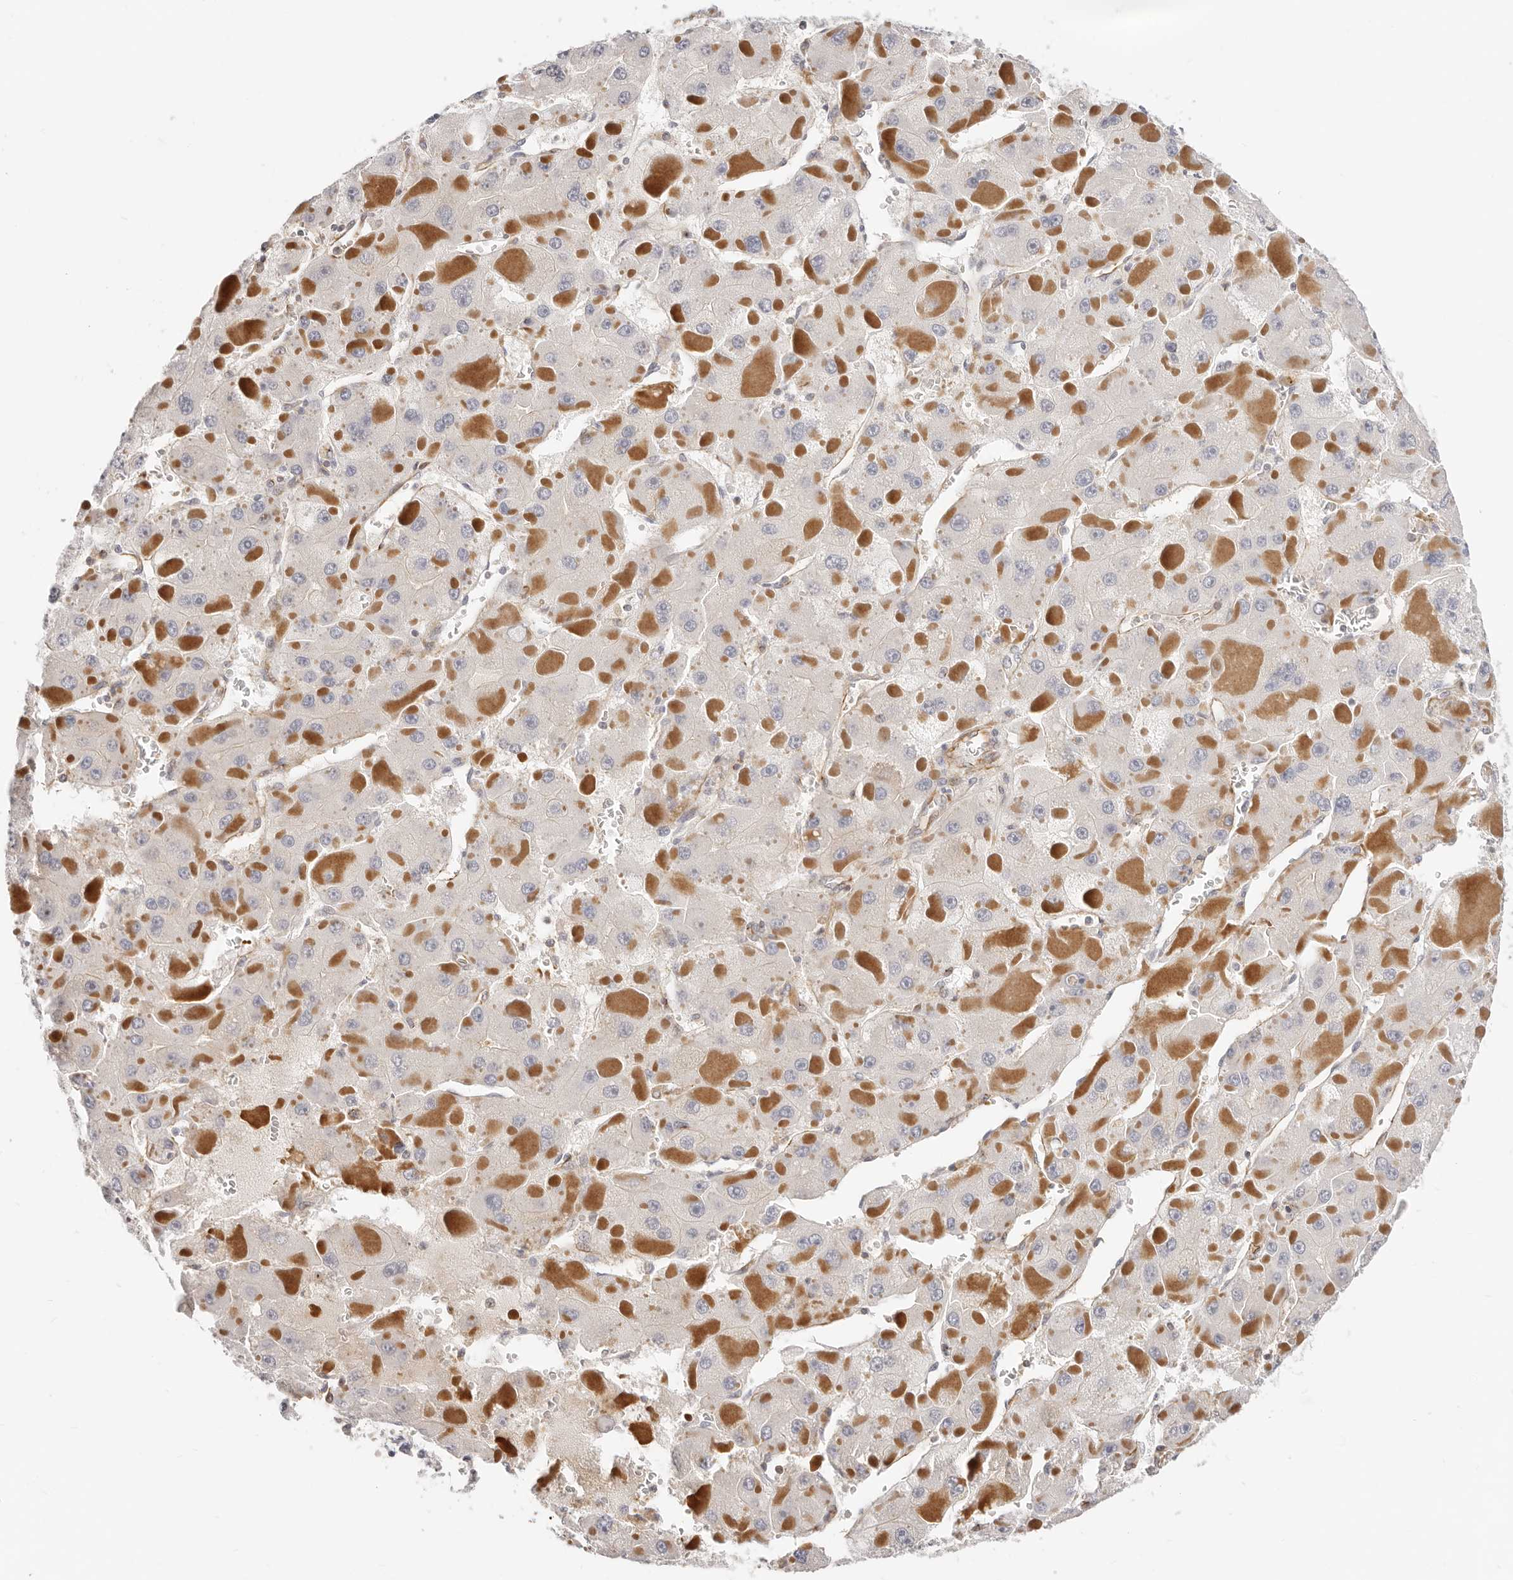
{"staining": {"intensity": "negative", "quantity": "none", "location": "none"}, "tissue": "liver cancer", "cell_type": "Tumor cells", "image_type": "cancer", "snomed": [{"axis": "morphology", "description": "Carcinoma, Hepatocellular, NOS"}, {"axis": "topography", "description": "Liver"}], "caption": "The immunohistochemistry micrograph has no significant staining in tumor cells of liver hepatocellular carcinoma tissue.", "gene": "DTNBP1", "patient": {"sex": "female", "age": 73}}